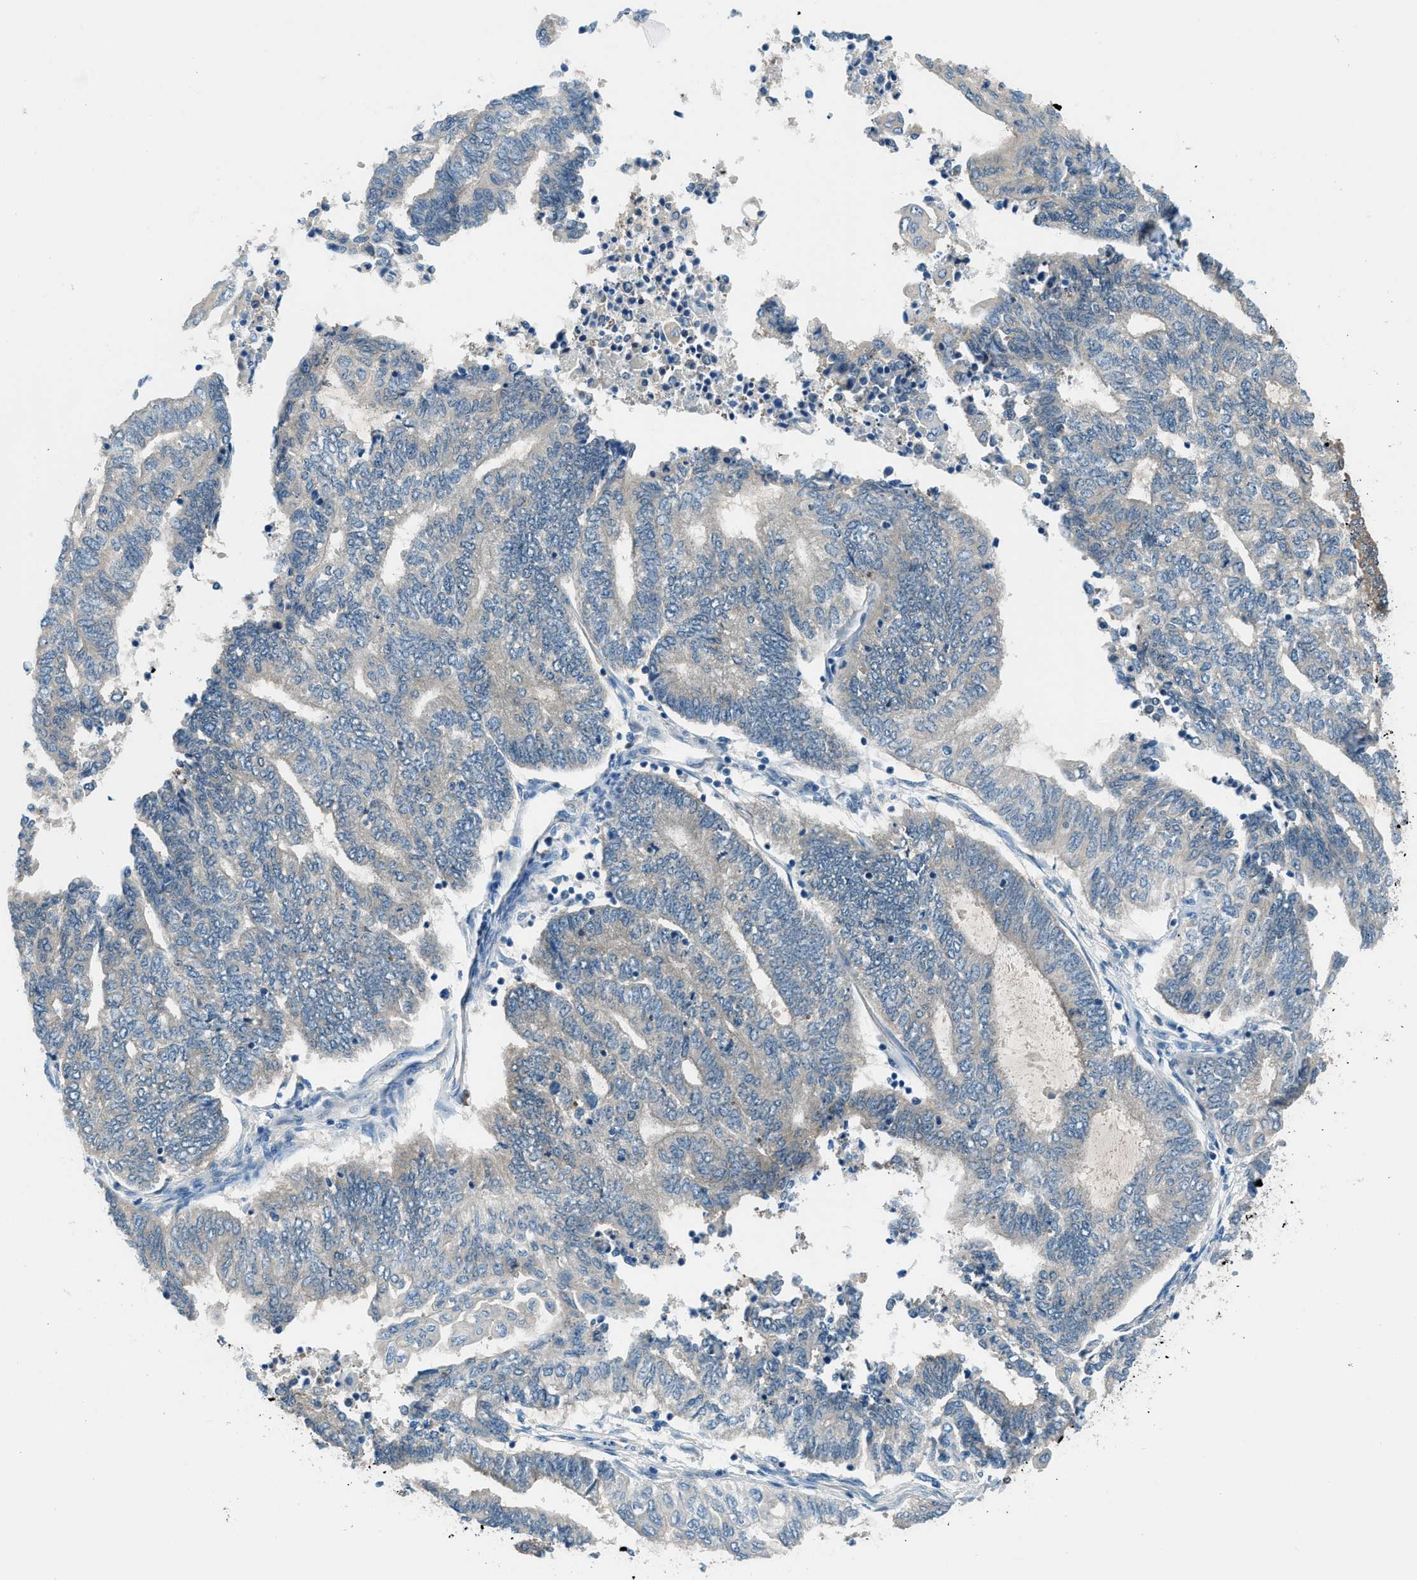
{"staining": {"intensity": "weak", "quantity": "<25%", "location": "cytoplasmic/membranous"}, "tissue": "endometrial cancer", "cell_type": "Tumor cells", "image_type": "cancer", "snomed": [{"axis": "morphology", "description": "Adenocarcinoma, NOS"}, {"axis": "topography", "description": "Uterus"}, {"axis": "topography", "description": "Endometrium"}], "caption": "An immunohistochemistry histopathology image of adenocarcinoma (endometrial) is shown. There is no staining in tumor cells of adenocarcinoma (endometrial). (Stains: DAB (3,3'-diaminobenzidine) immunohistochemistry (IHC) with hematoxylin counter stain, Microscopy: brightfield microscopy at high magnification).", "gene": "ACP1", "patient": {"sex": "female", "age": 70}}